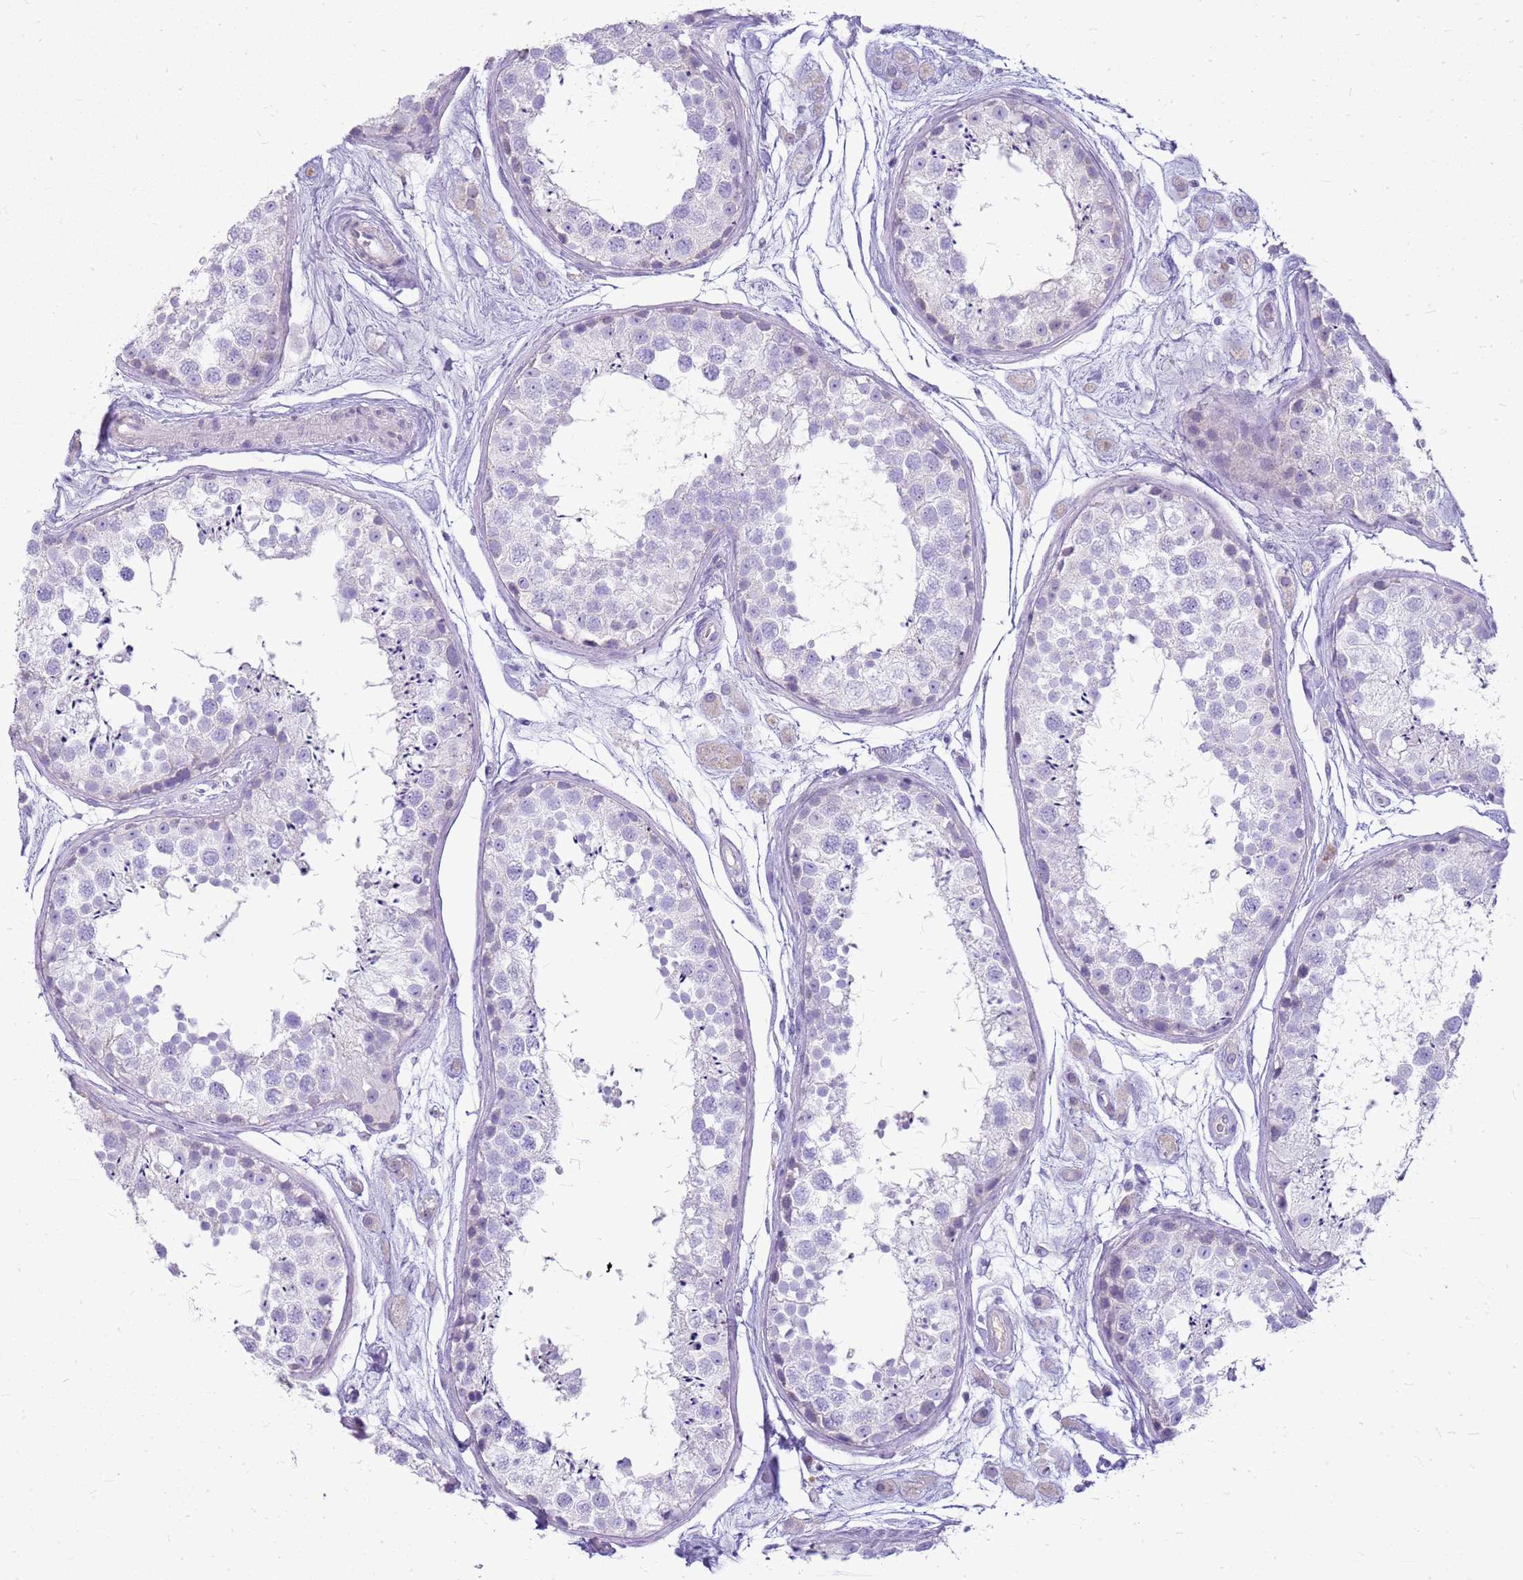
{"staining": {"intensity": "negative", "quantity": "none", "location": "none"}, "tissue": "testis", "cell_type": "Cells in seminiferous ducts", "image_type": "normal", "snomed": [{"axis": "morphology", "description": "Normal tissue, NOS"}, {"axis": "topography", "description": "Testis"}], "caption": "Immunohistochemical staining of benign human testis demonstrates no significant positivity in cells in seminiferous ducts. (DAB (3,3'-diaminobenzidine) IHC visualized using brightfield microscopy, high magnification).", "gene": "FABP2", "patient": {"sex": "male", "age": 25}}